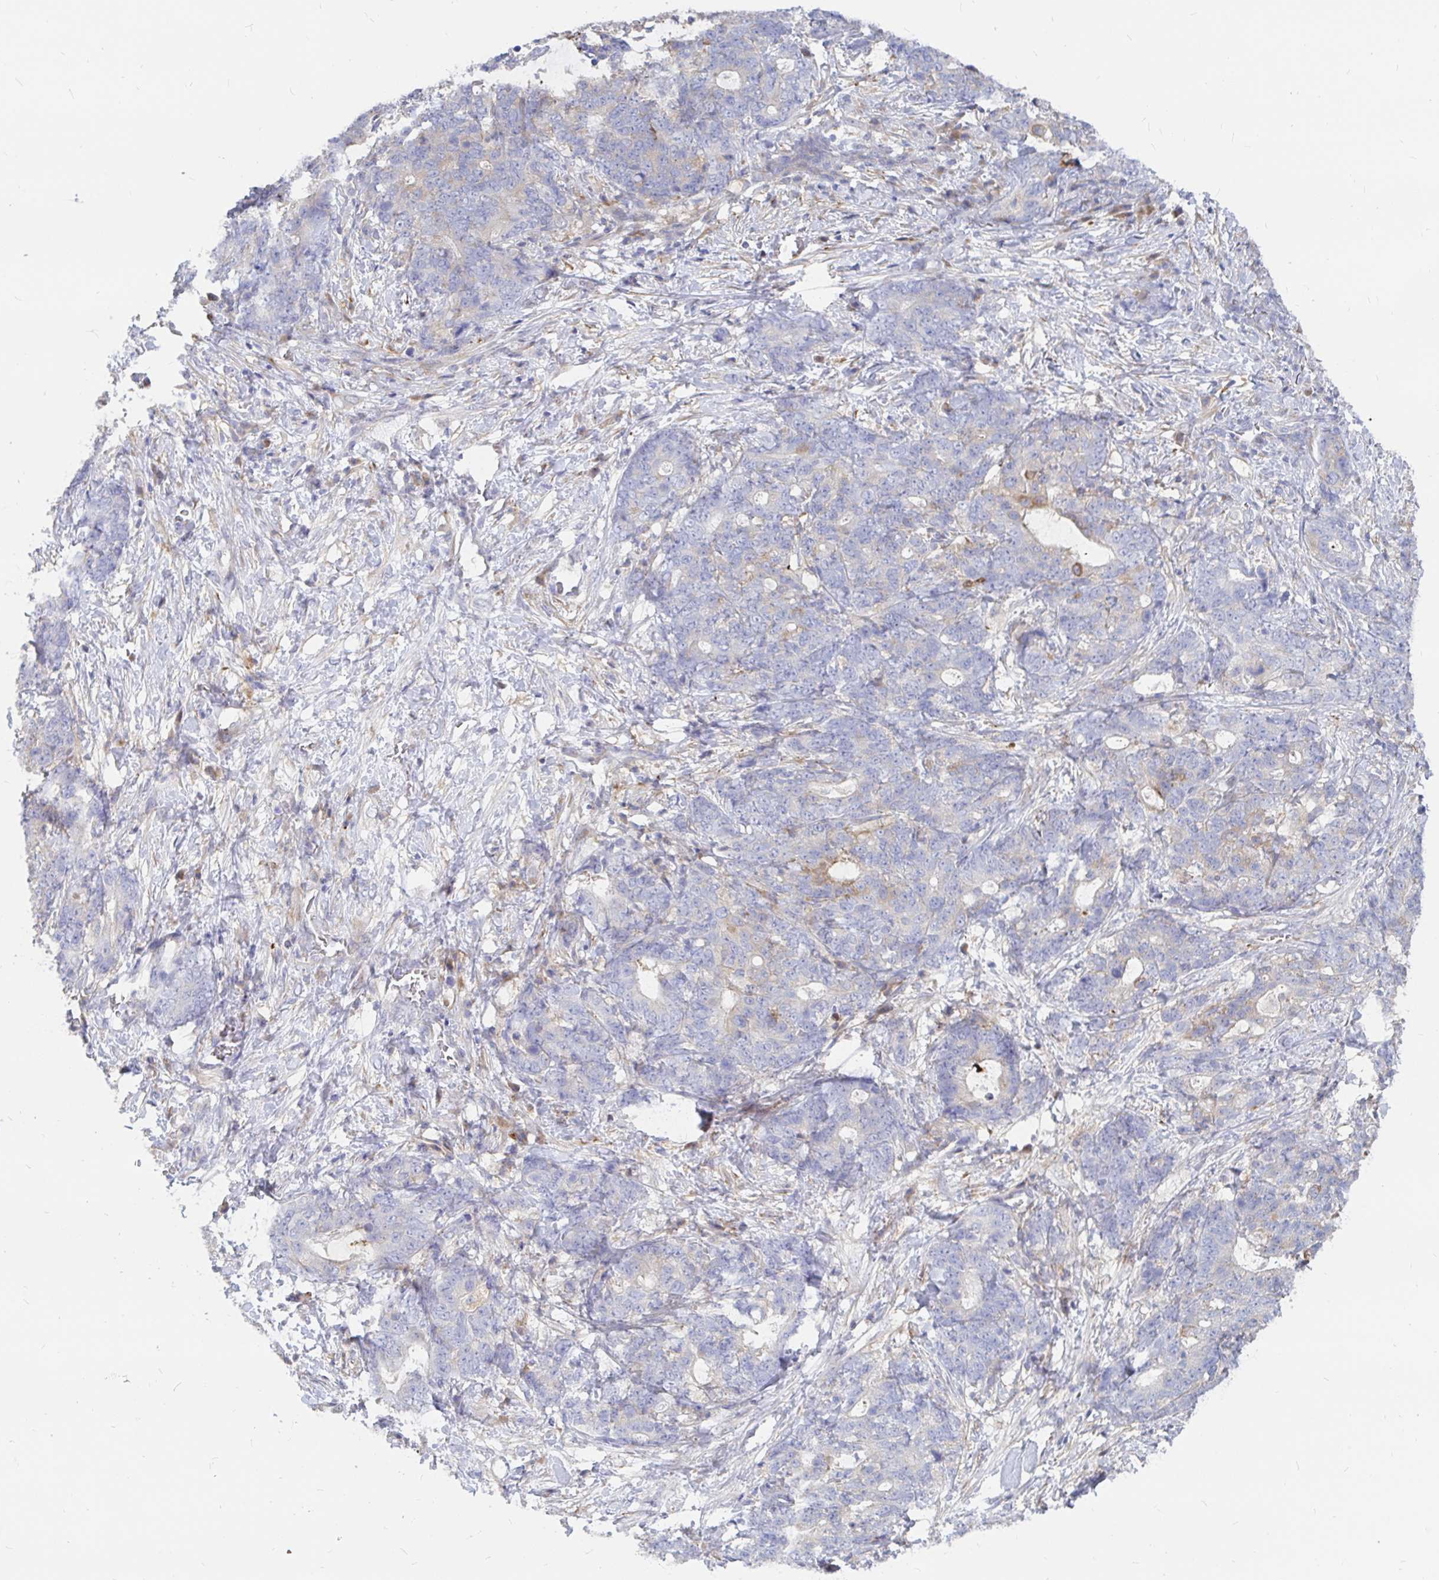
{"staining": {"intensity": "weak", "quantity": "<25%", "location": "cytoplasmic/membranous"}, "tissue": "stomach cancer", "cell_type": "Tumor cells", "image_type": "cancer", "snomed": [{"axis": "morphology", "description": "Normal tissue, NOS"}, {"axis": "morphology", "description": "Adenocarcinoma, NOS"}, {"axis": "topography", "description": "Stomach"}], "caption": "A histopathology image of human stomach cancer (adenocarcinoma) is negative for staining in tumor cells.", "gene": "KCTD19", "patient": {"sex": "female", "age": 64}}